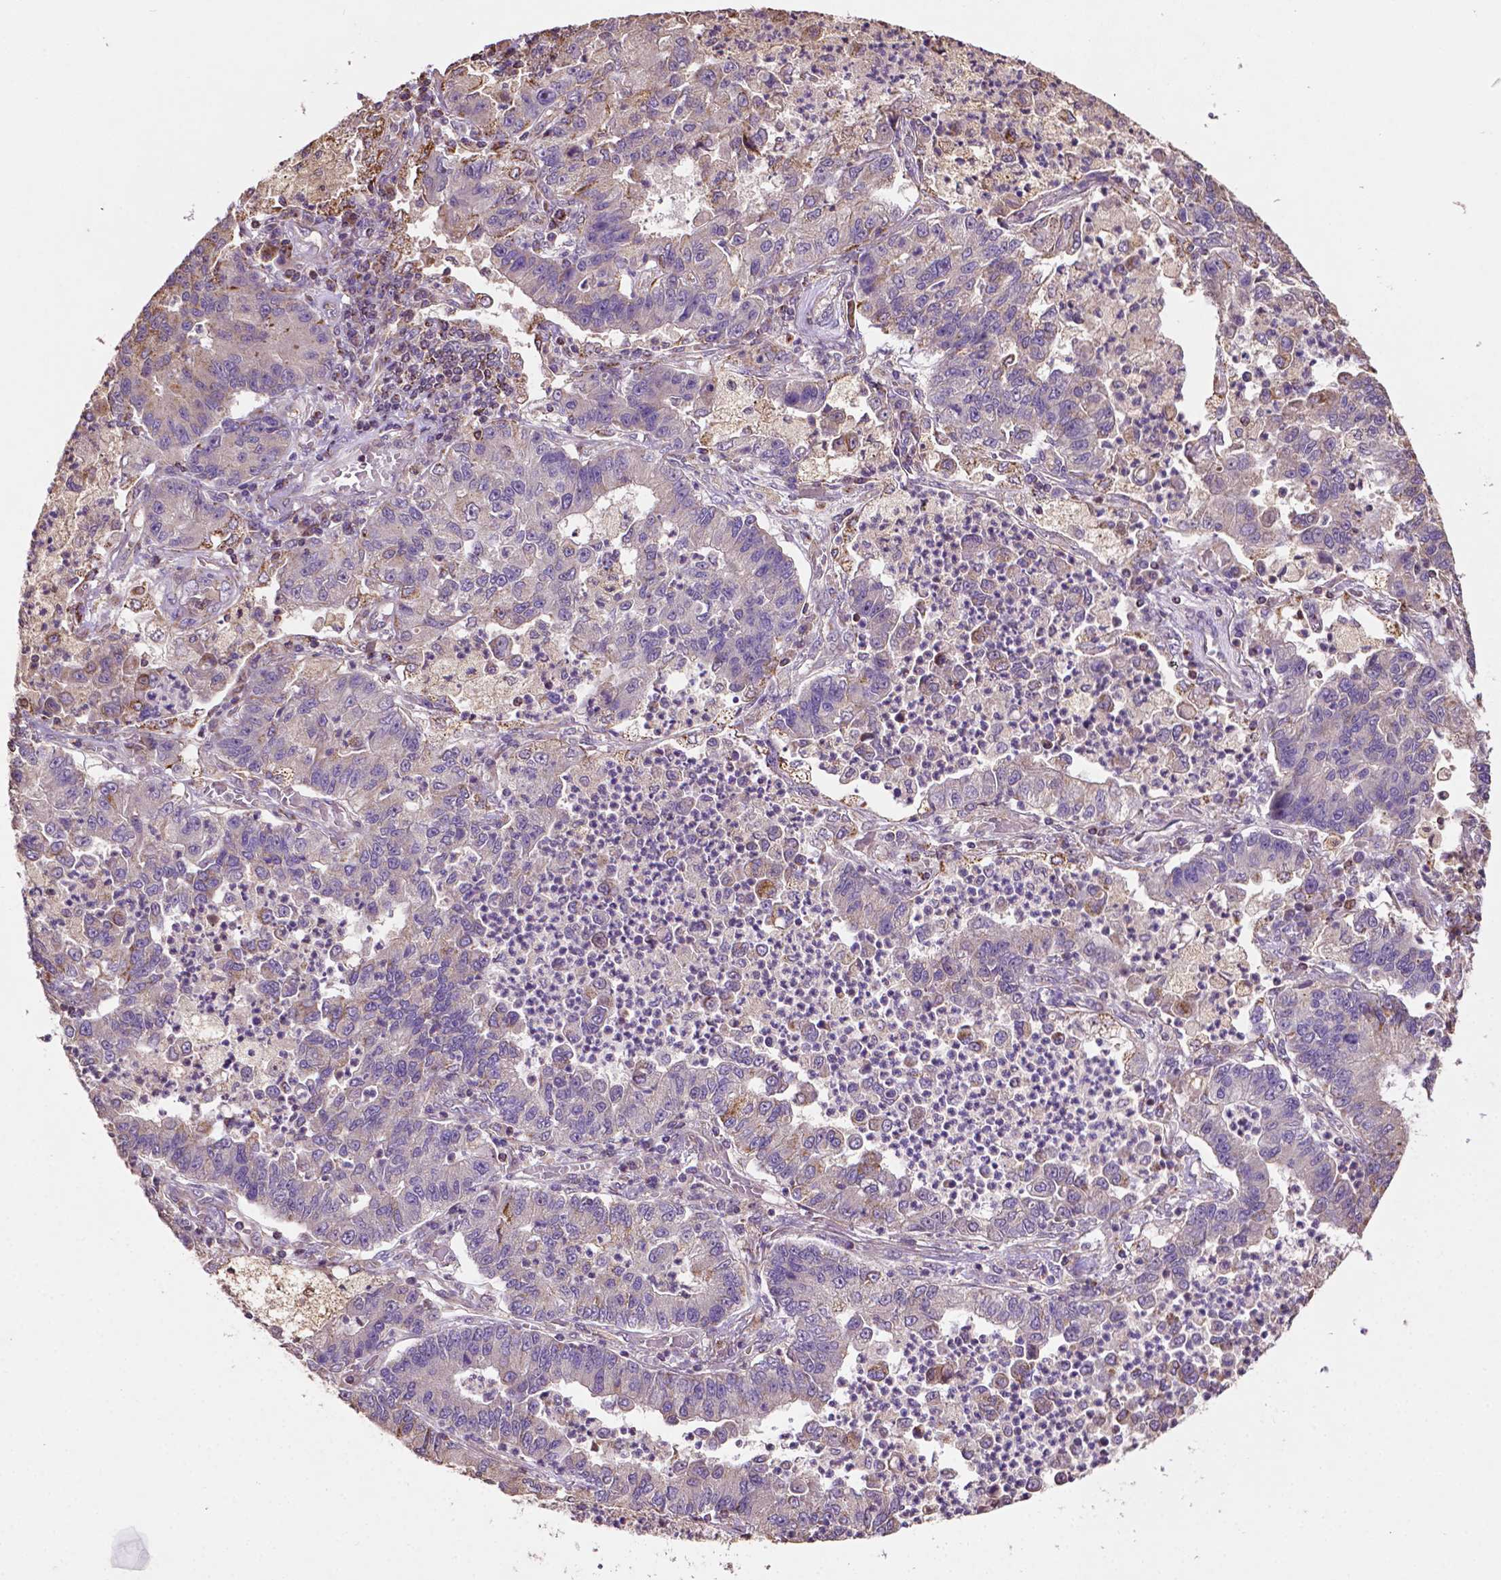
{"staining": {"intensity": "negative", "quantity": "none", "location": "none"}, "tissue": "lung cancer", "cell_type": "Tumor cells", "image_type": "cancer", "snomed": [{"axis": "morphology", "description": "Adenocarcinoma, NOS"}, {"axis": "topography", "description": "Lung"}], "caption": "Human adenocarcinoma (lung) stained for a protein using immunohistochemistry (IHC) displays no expression in tumor cells.", "gene": "LRR1", "patient": {"sex": "female", "age": 57}}